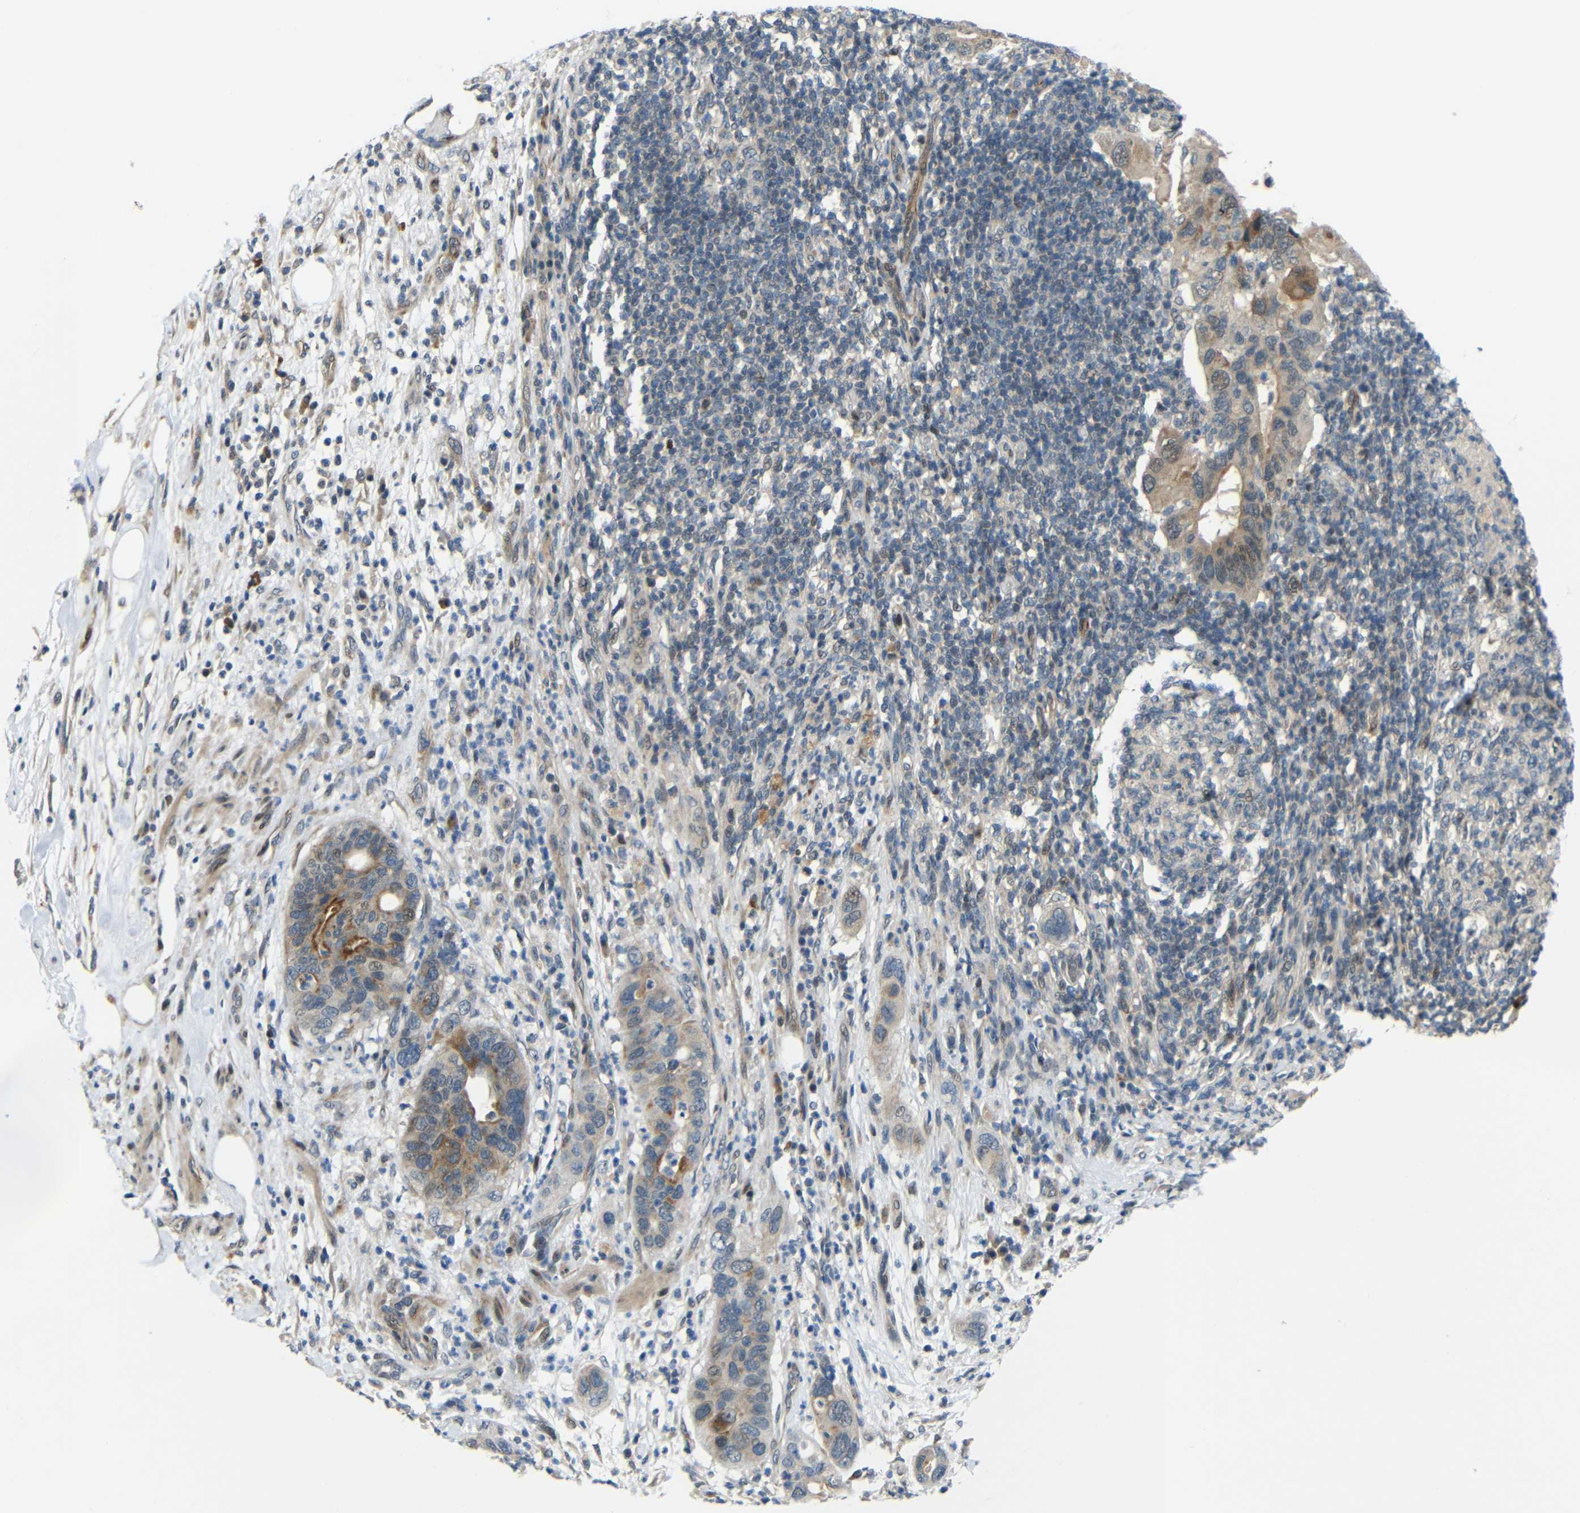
{"staining": {"intensity": "moderate", "quantity": "25%-75%", "location": "cytoplasmic/membranous"}, "tissue": "pancreatic cancer", "cell_type": "Tumor cells", "image_type": "cancer", "snomed": [{"axis": "morphology", "description": "Adenocarcinoma, NOS"}, {"axis": "topography", "description": "Pancreas"}], "caption": "Immunohistochemical staining of pancreatic cancer demonstrates moderate cytoplasmic/membranous protein positivity in approximately 25%-75% of tumor cells.", "gene": "SYDE1", "patient": {"sex": "female", "age": 71}}